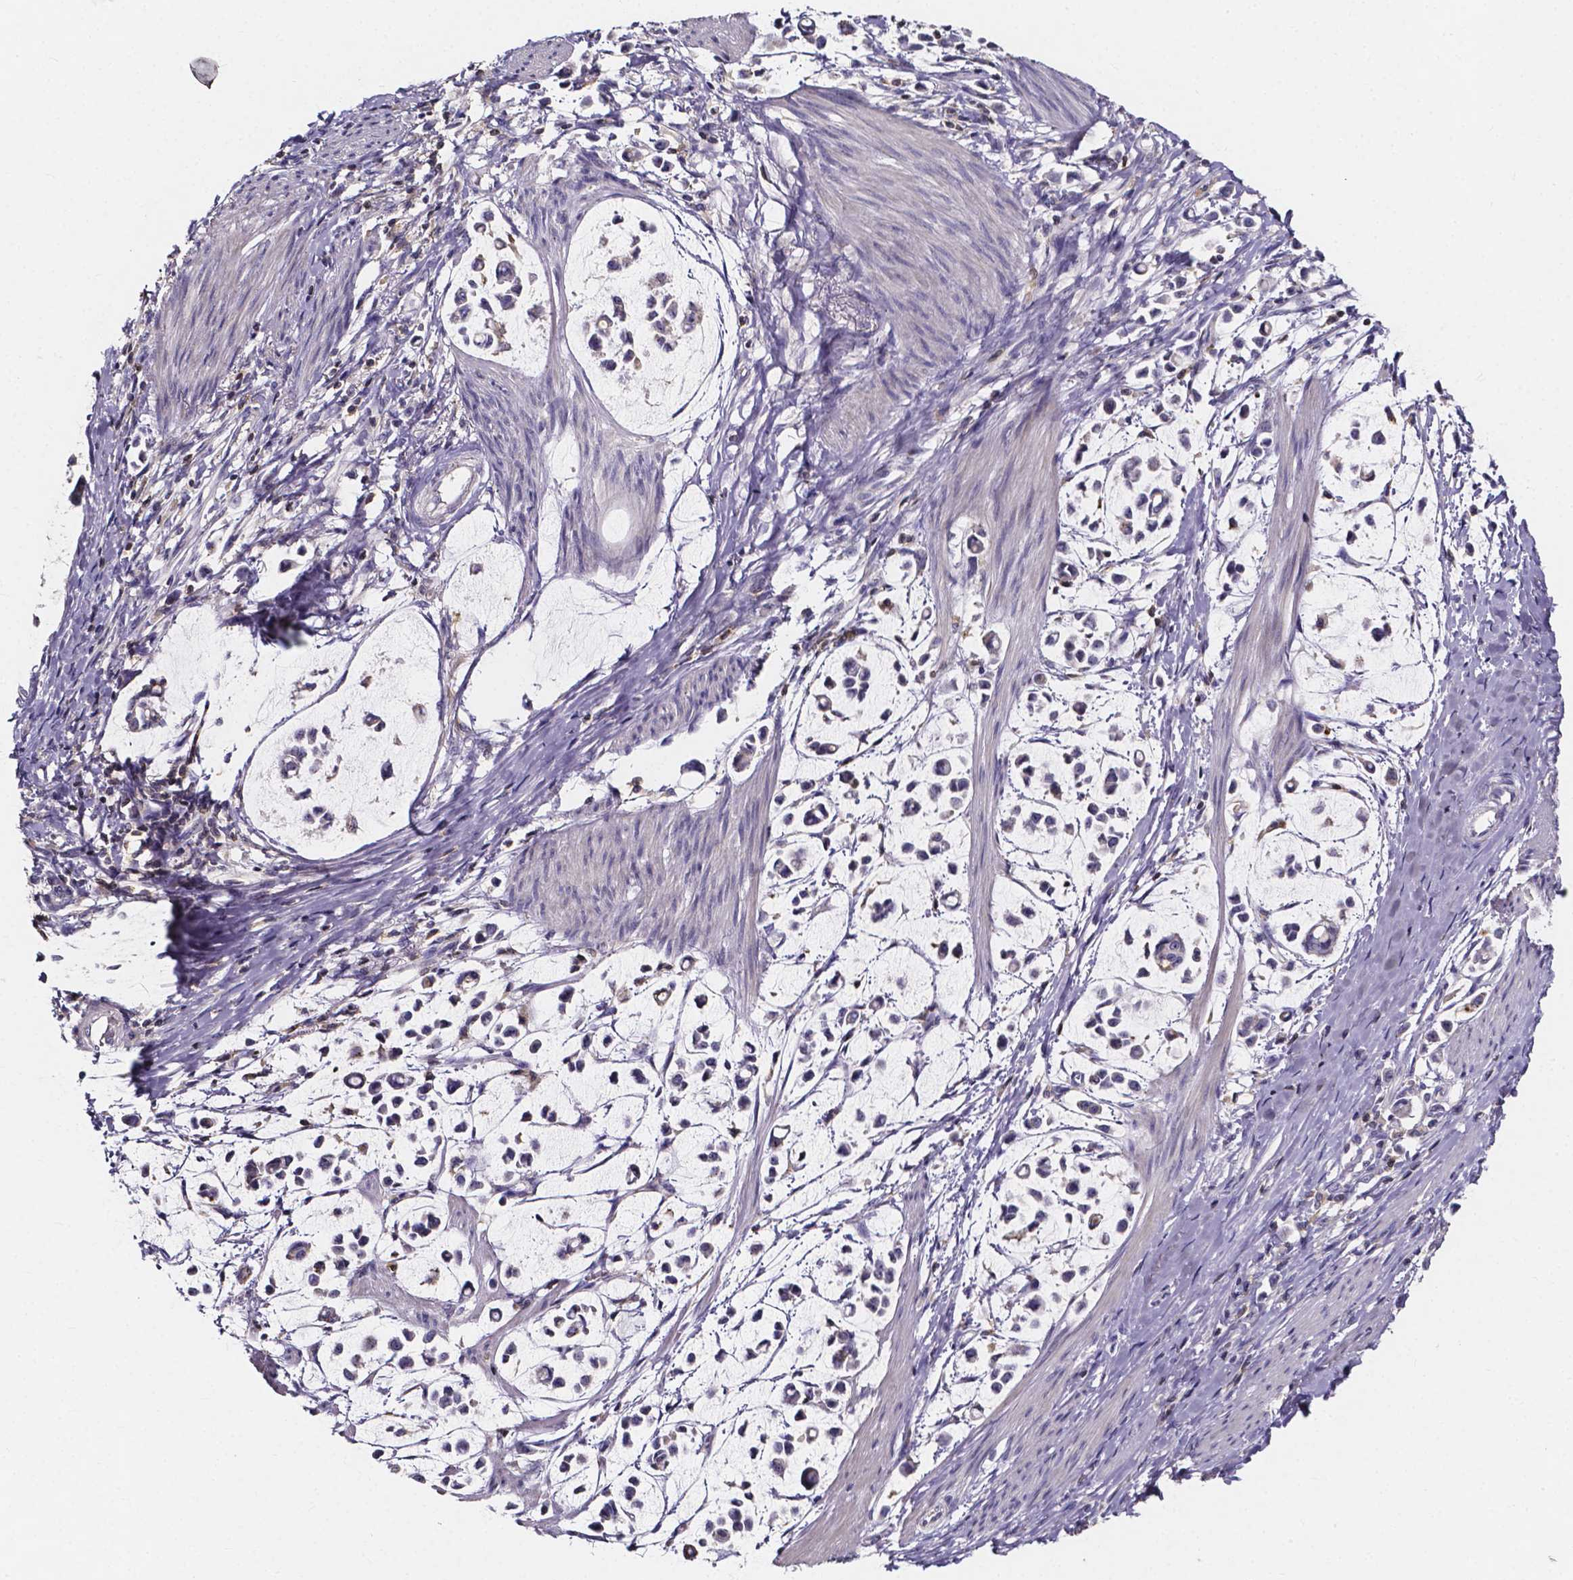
{"staining": {"intensity": "negative", "quantity": "none", "location": "none"}, "tissue": "stomach cancer", "cell_type": "Tumor cells", "image_type": "cancer", "snomed": [{"axis": "morphology", "description": "Adenocarcinoma, NOS"}, {"axis": "topography", "description": "Stomach"}], "caption": "Immunohistochemistry photomicrograph of neoplastic tissue: human stomach cancer (adenocarcinoma) stained with DAB (3,3'-diaminobenzidine) demonstrates no significant protein expression in tumor cells. The staining was performed using DAB to visualize the protein expression in brown, while the nuclei were stained in blue with hematoxylin (Magnification: 20x).", "gene": "THEMIS", "patient": {"sex": "male", "age": 82}}